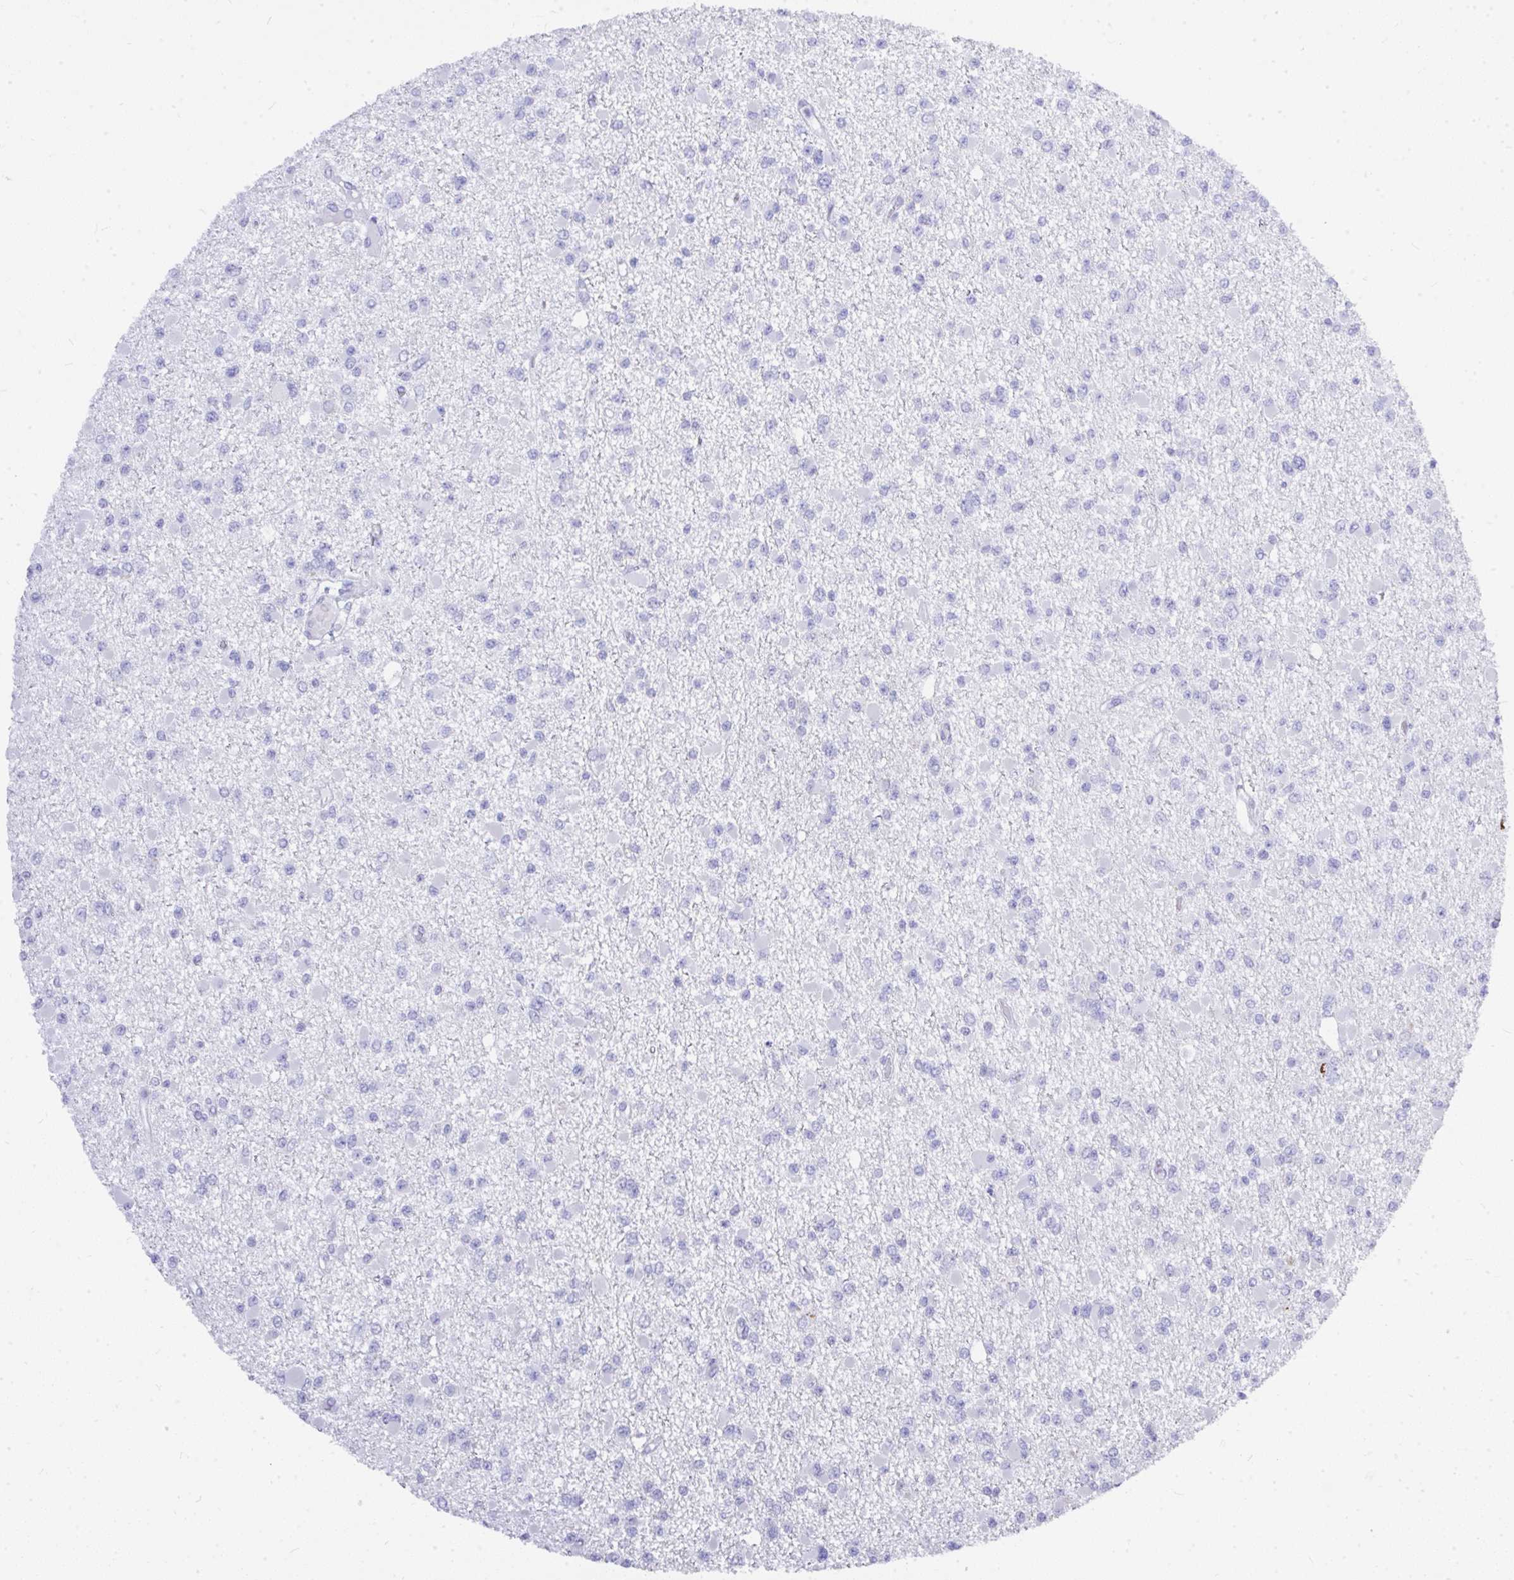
{"staining": {"intensity": "negative", "quantity": "none", "location": "none"}, "tissue": "glioma", "cell_type": "Tumor cells", "image_type": "cancer", "snomed": [{"axis": "morphology", "description": "Glioma, malignant, Low grade"}, {"axis": "topography", "description": "Brain"}], "caption": "There is no significant positivity in tumor cells of glioma. Brightfield microscopy of immunohistochemistry (IHC) stained with DAB (3,3'-diaminobenzidine) (brown) and hematoxylin (blue), captured at high magnification.", "gene": "MS4A12", "patient": {"sex": "female", "age": 22}}